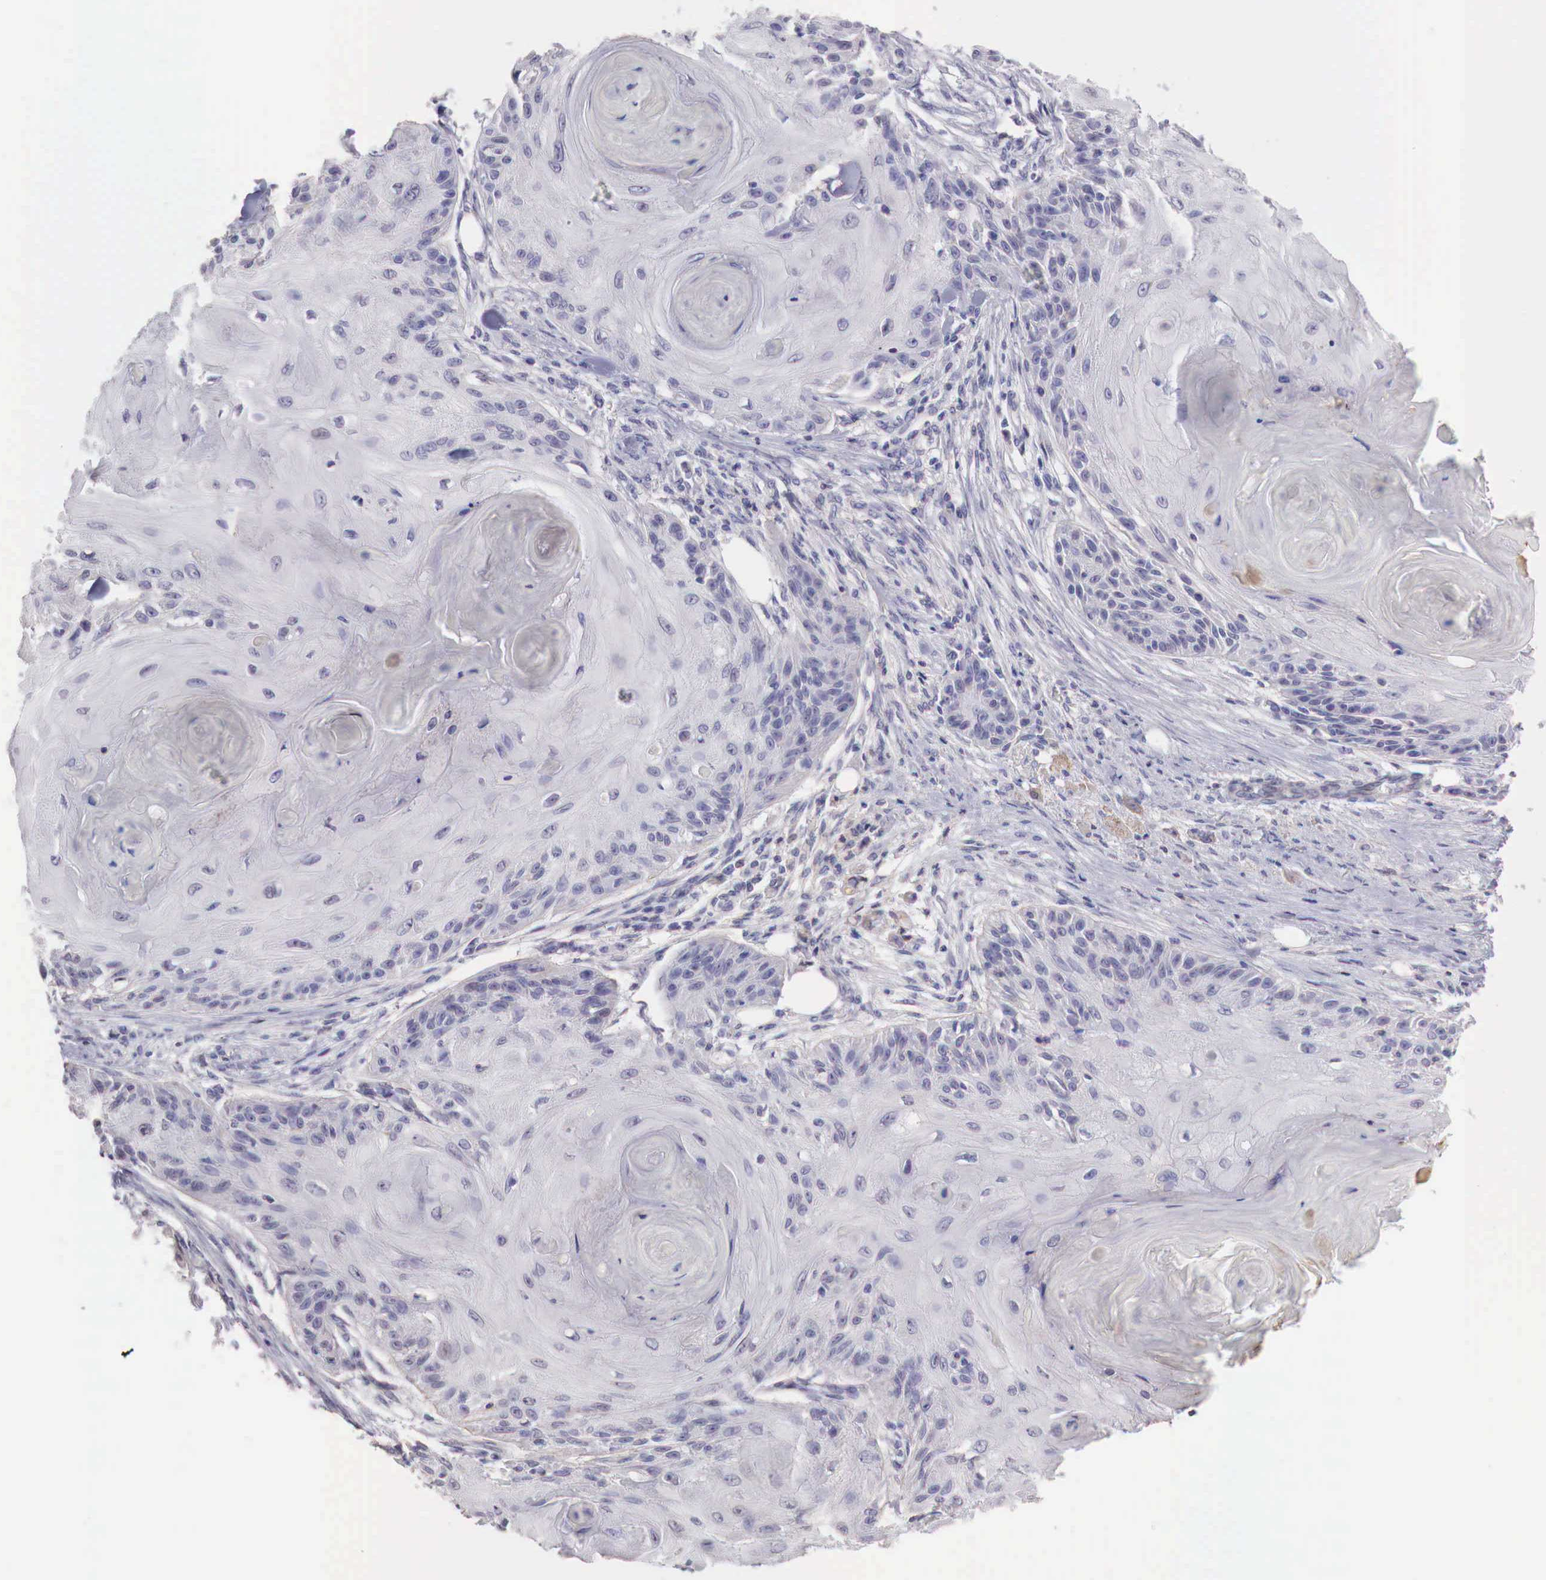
{"staining": {"intensity": "negative", "quantity": "none", "location": "none"}, "tissue": "skin cancer", "cell_type": "Tumor cells", "image_type": "cancer", "snomed": [{"axis": "morphology", "description": "Squamous cell carcinoma, NOS"}, {"axis": "topography", "description": "Skin"}], "caption": "High power microscopy image of an immunohistochemistry (IHC) histopathology image of skin cancer (squamous cell carcinoma), revealing no significant staining in tumor cells.", "gene": "XPNPEP2", "patient": {"sex": "female", "age": 88}}